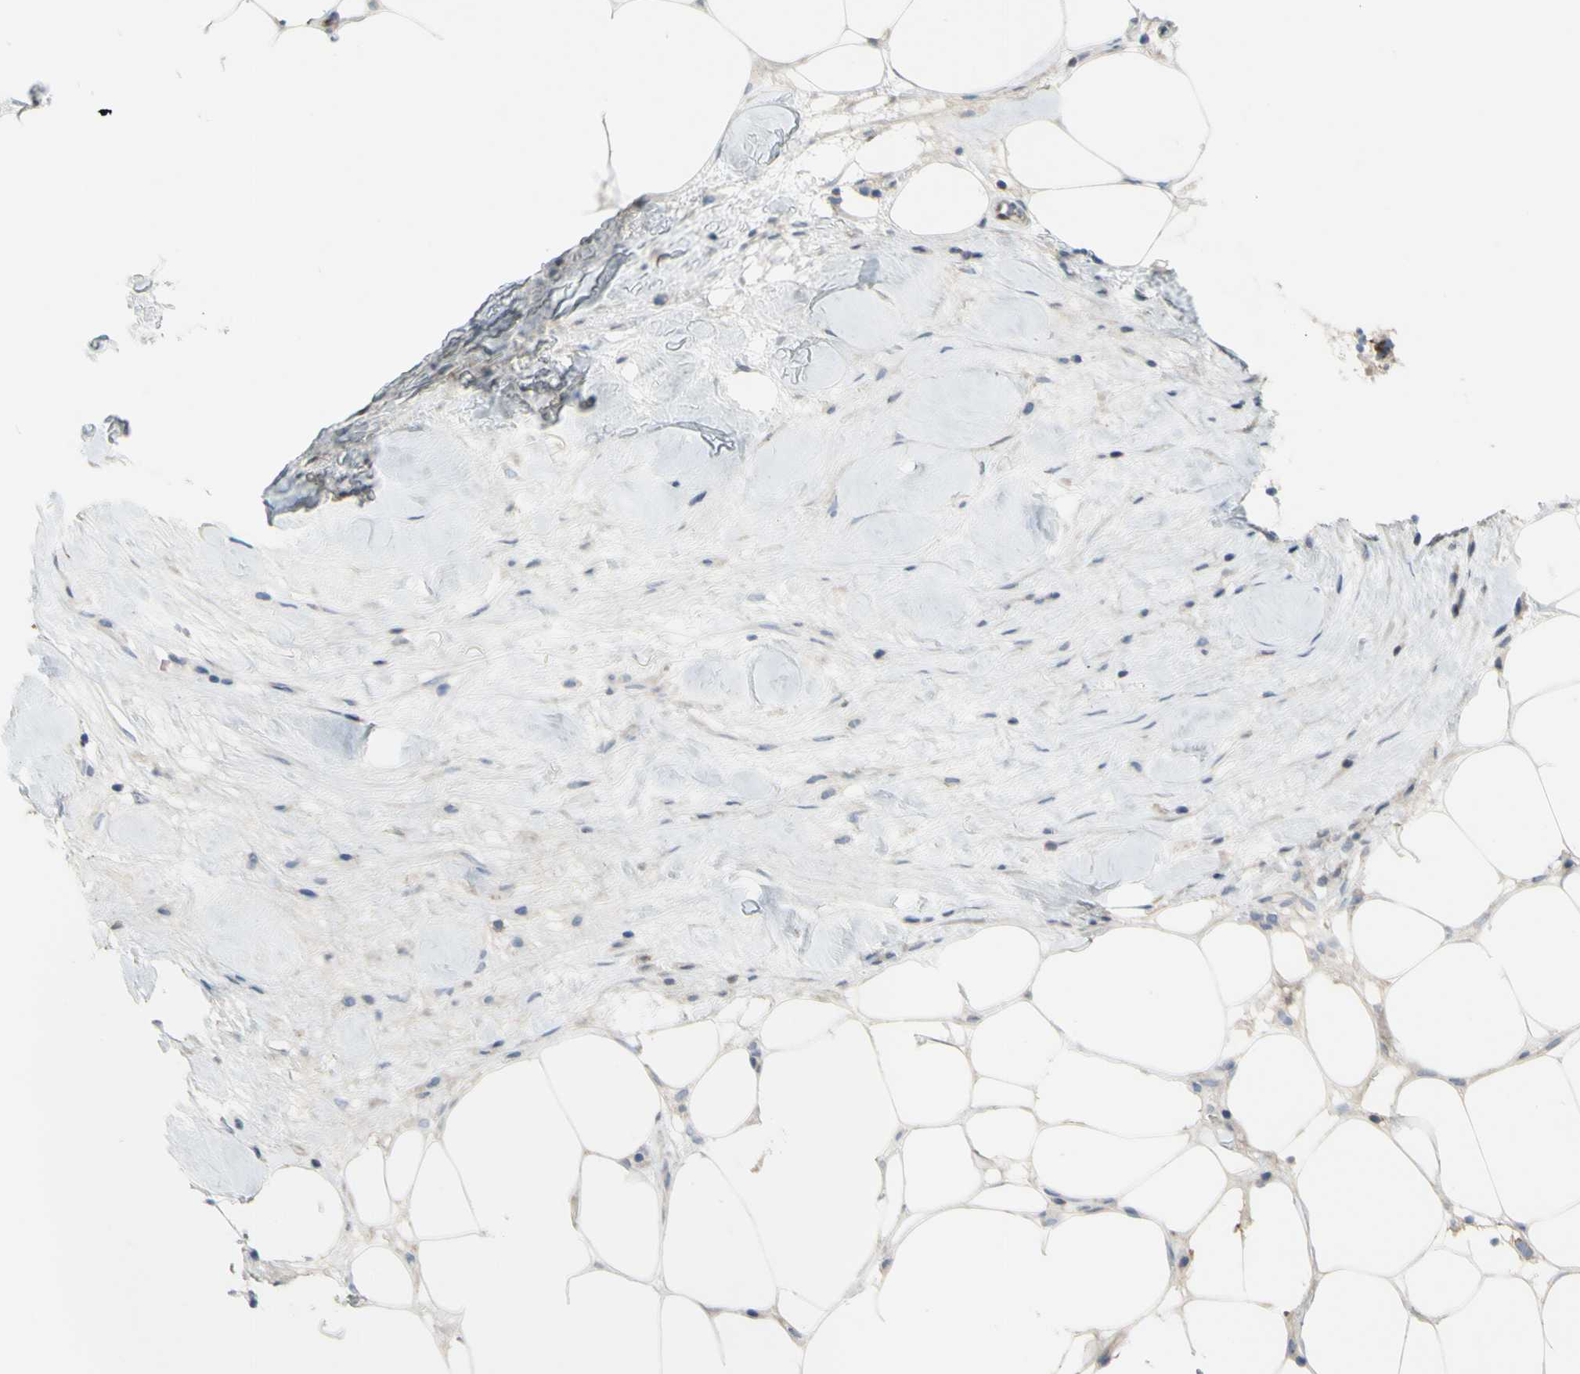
{"staining": {"intensity": "weak", "quantity": ">75%", "location": "cytoplasmic/membranous"}, "tissue": "breast cancer", "cell_type": "Tumor cells", "image_type": "cancer", "snomed": [{"axis": "morphology", "description": "Duct carcinoma"}, {"axis": "topography", "description": "Breast"}], "caption": "Breast infiltrating ductal carcinoma stained with a protein marker exhibits weak staining in tumor cells.", "gene": "MUC1", "patient": {"sex": "female", "age": 37}}